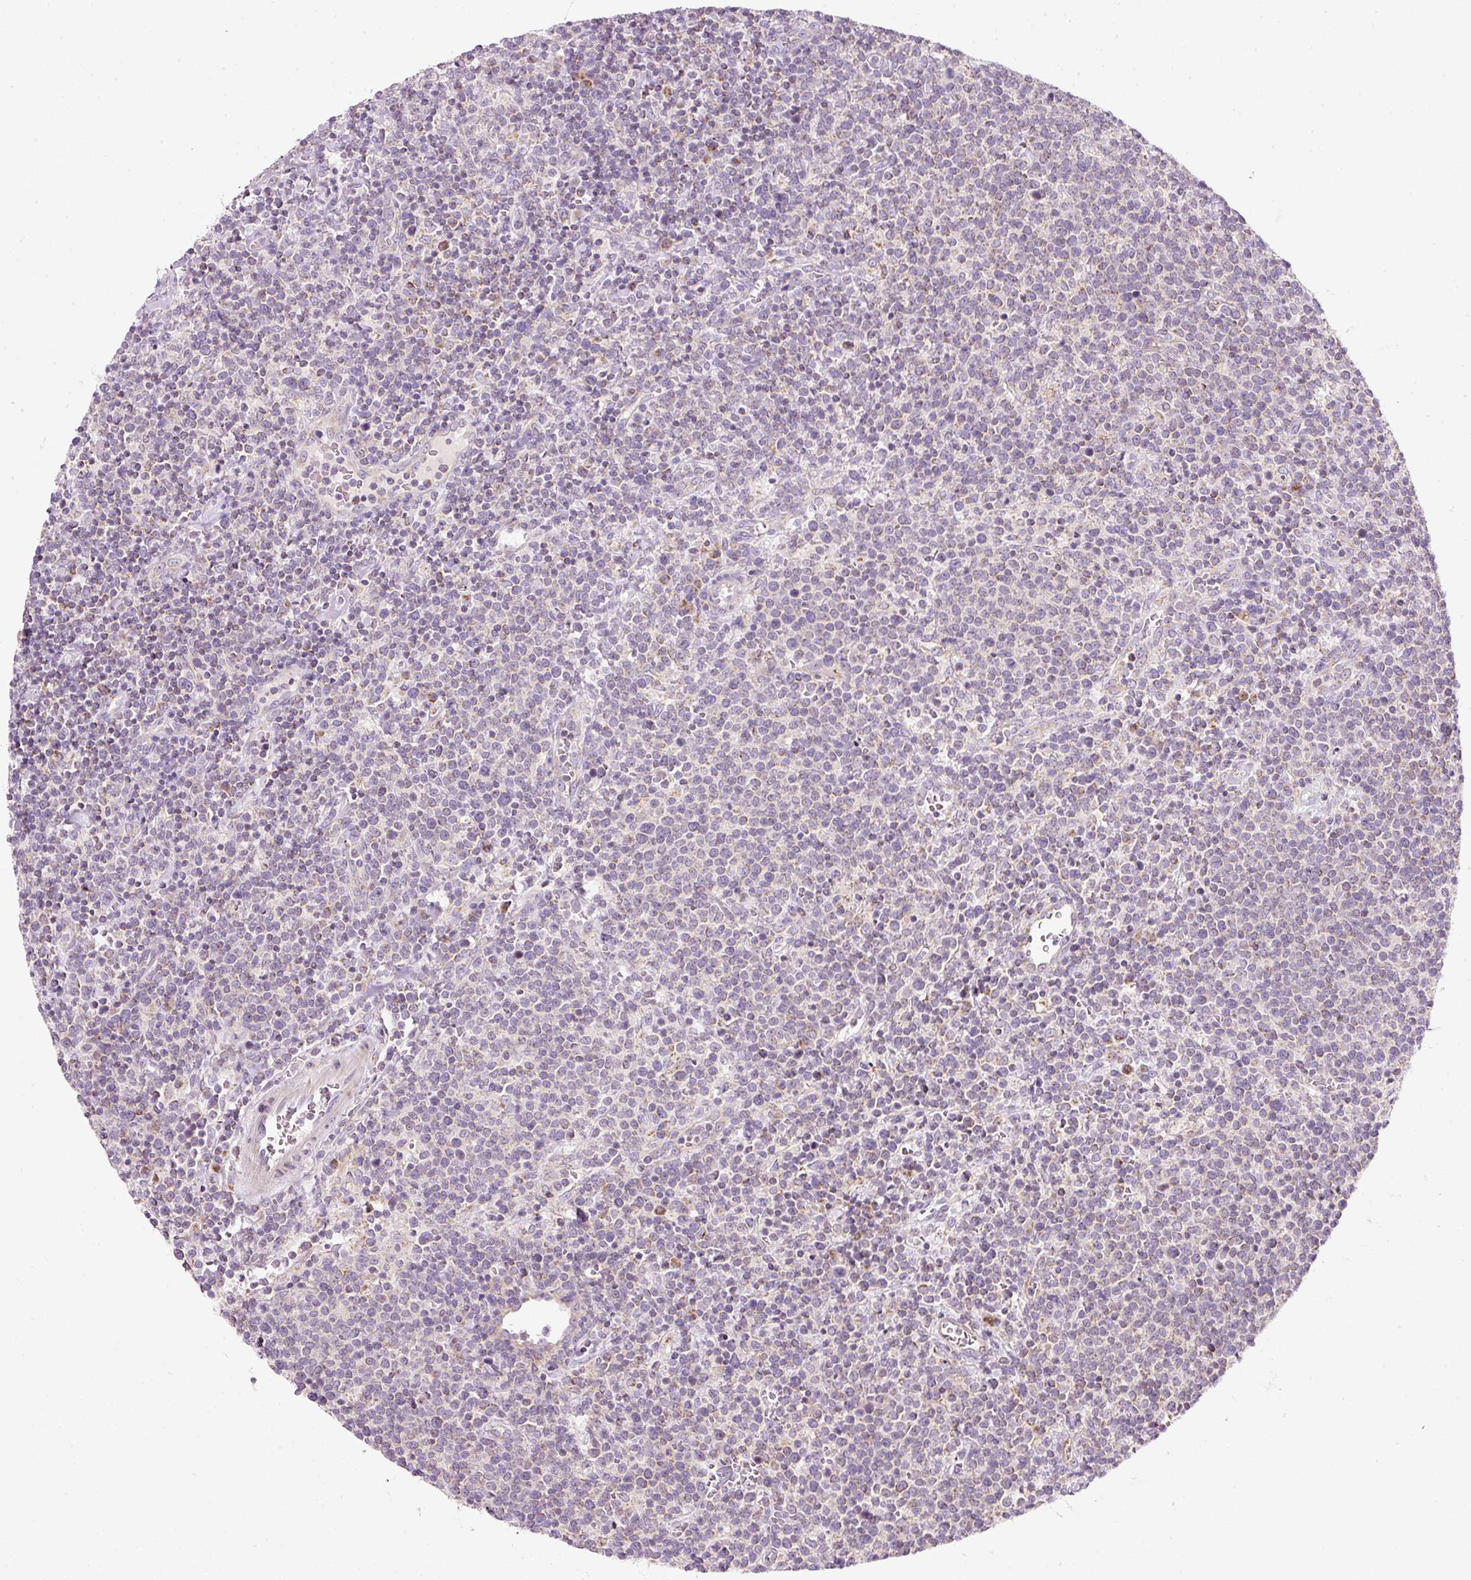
{"staining": {"intensity": "negative", "quantity": "none", "location": "none"}, "tissue": "lymphoma", "cell_type": "Tumor cells", "image_type": "cancer", "snomed": [{"axis": "morphology", "description": "Malignant lymphoma, non-Hodgkin's type, High grade"}, {"axis": "topography", "description": "Lymph node"}], "caption": "DAB immunohistochemical staining of human malignant lymphoma, non-Hodgkin's type (high-grade) displays no significant staining in tumor cells.", "gene": "NDUFA1", "patient": {"sex": "male", "age": 61}}